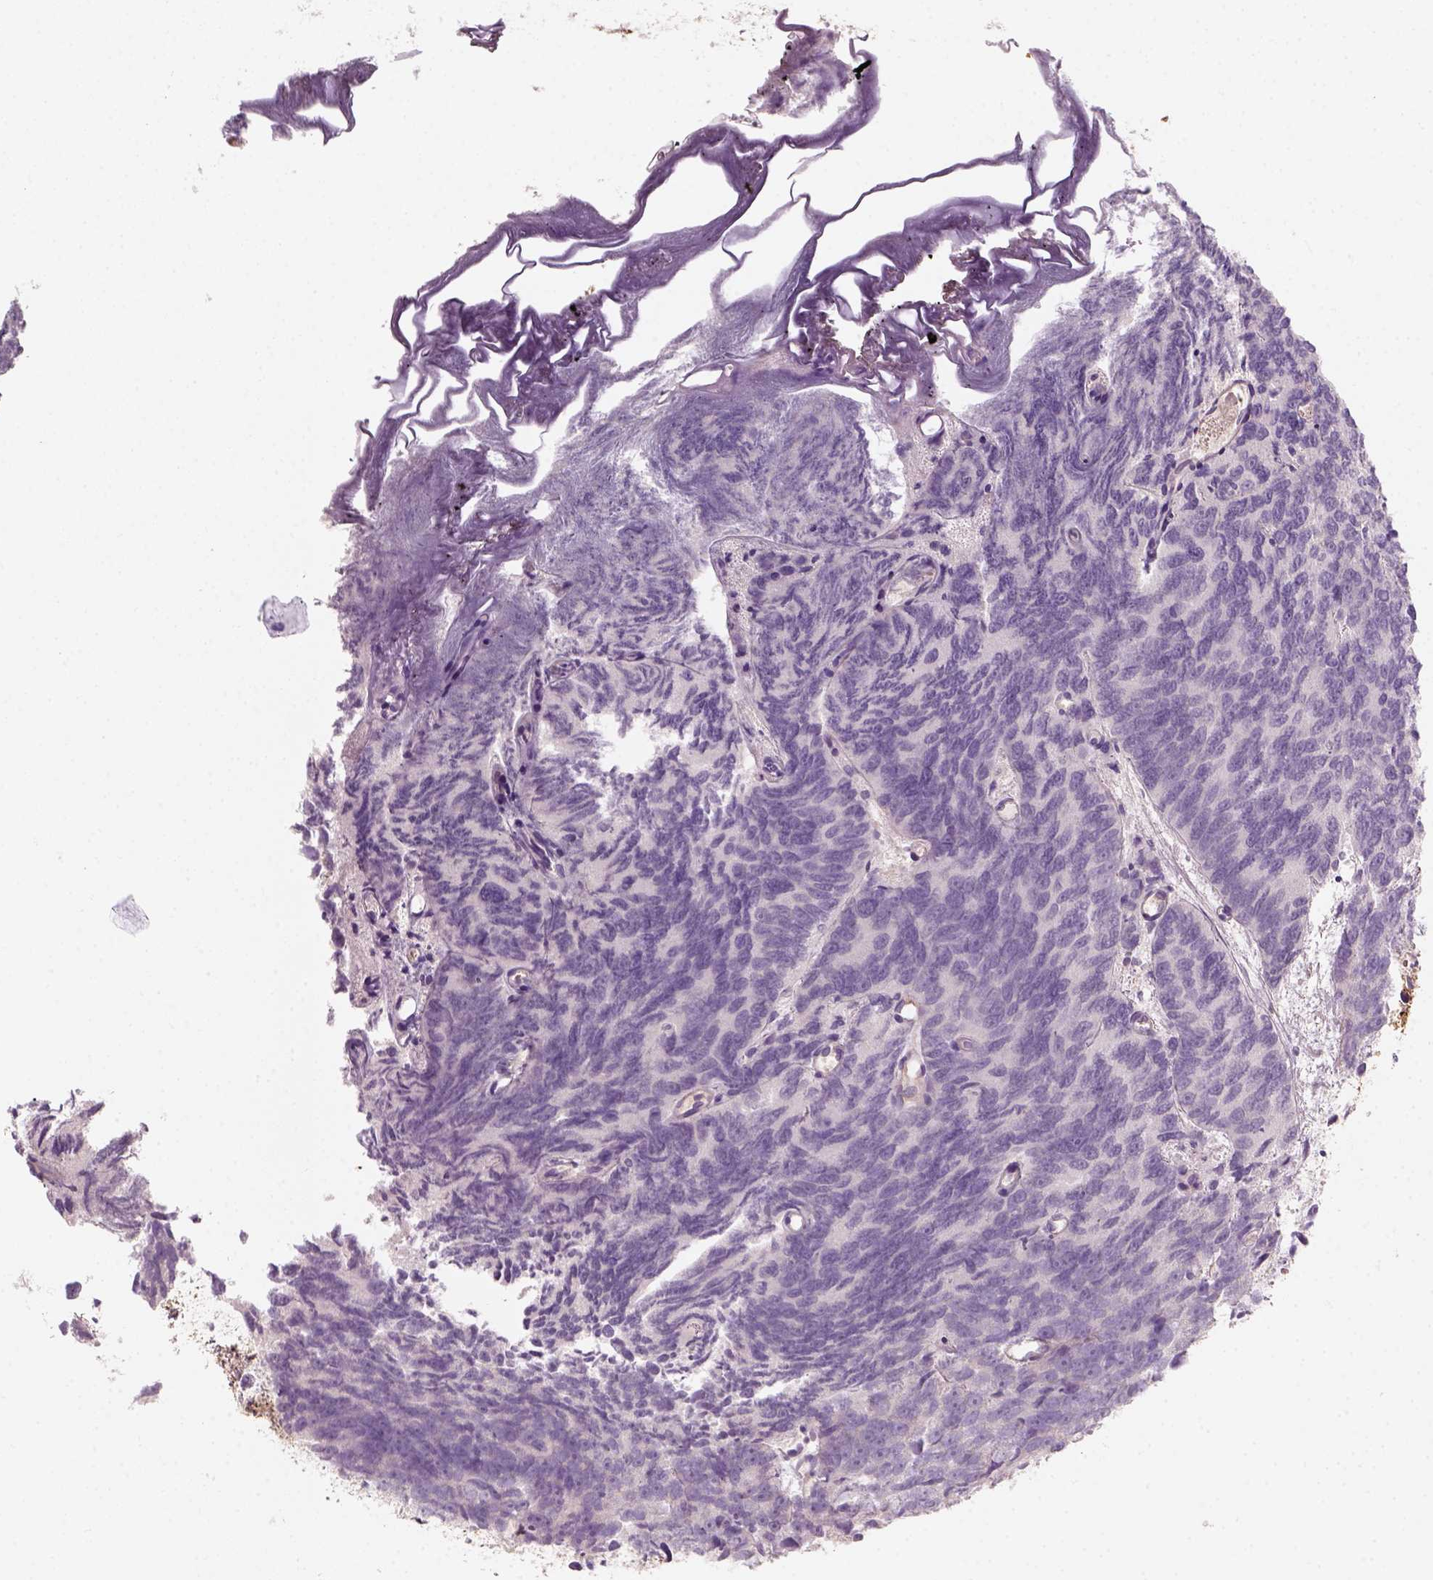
{"staining": {"intensity": "negative", "quantity": "none", "location": "none"}, "tissue": "prostate cancer", "cell_type": "Tumor cells", "image_type": "cancer", "snomed": [{"axis": "morphology", "description": "Adenocarcinoma, High grade"}, {"axis": "topography", "description": "Prostate"}], "caption": "Immunohistochemistry of human prostate adenocarcinoma (high-grade) reveals no staining in tumor cells.", "gene": "AQP9", "patient": {"sex": "male", "age": 77}}